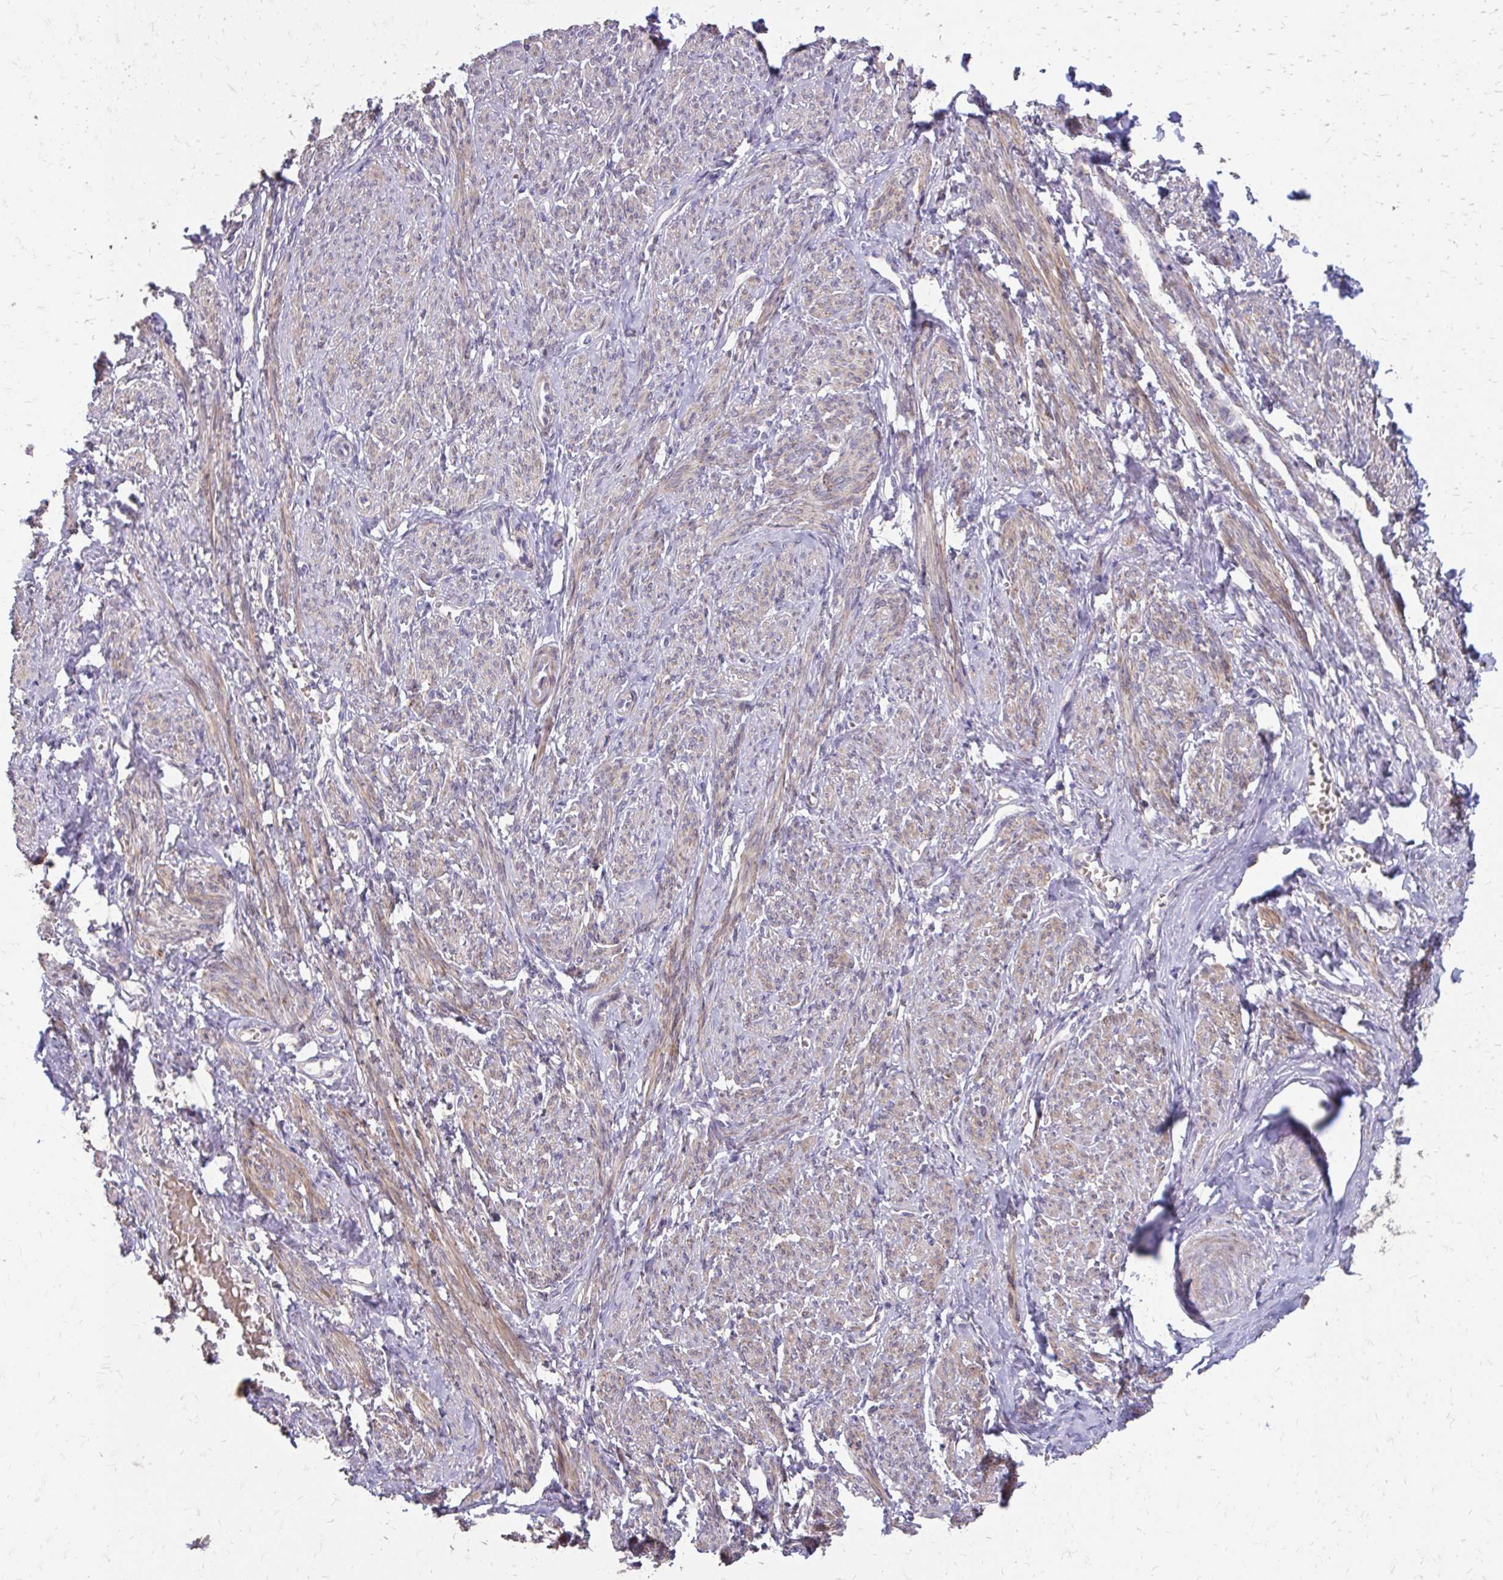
{"staining": {"intensity": "moderate", "quantity": ">75%", "location": "cytoplasmic/membranous"}, "tissue": "smooth muscle", "cell_type": "Smooth muscle cells", "image_type": "normal", "snomed": [{"axis": "morphology", "description": "Normal tissue, NOS"}, {"axis": "topography", "description": "Smooth muscle"}], "caption": "This image exhibits IHC staining of benign human smooth muscle, with medium moderate cytoplasmic/membranous staining in approximately >75% of smooth muscle cells.", "gene": "MYORG", "patient": {"sex": "female", "age": 65}}